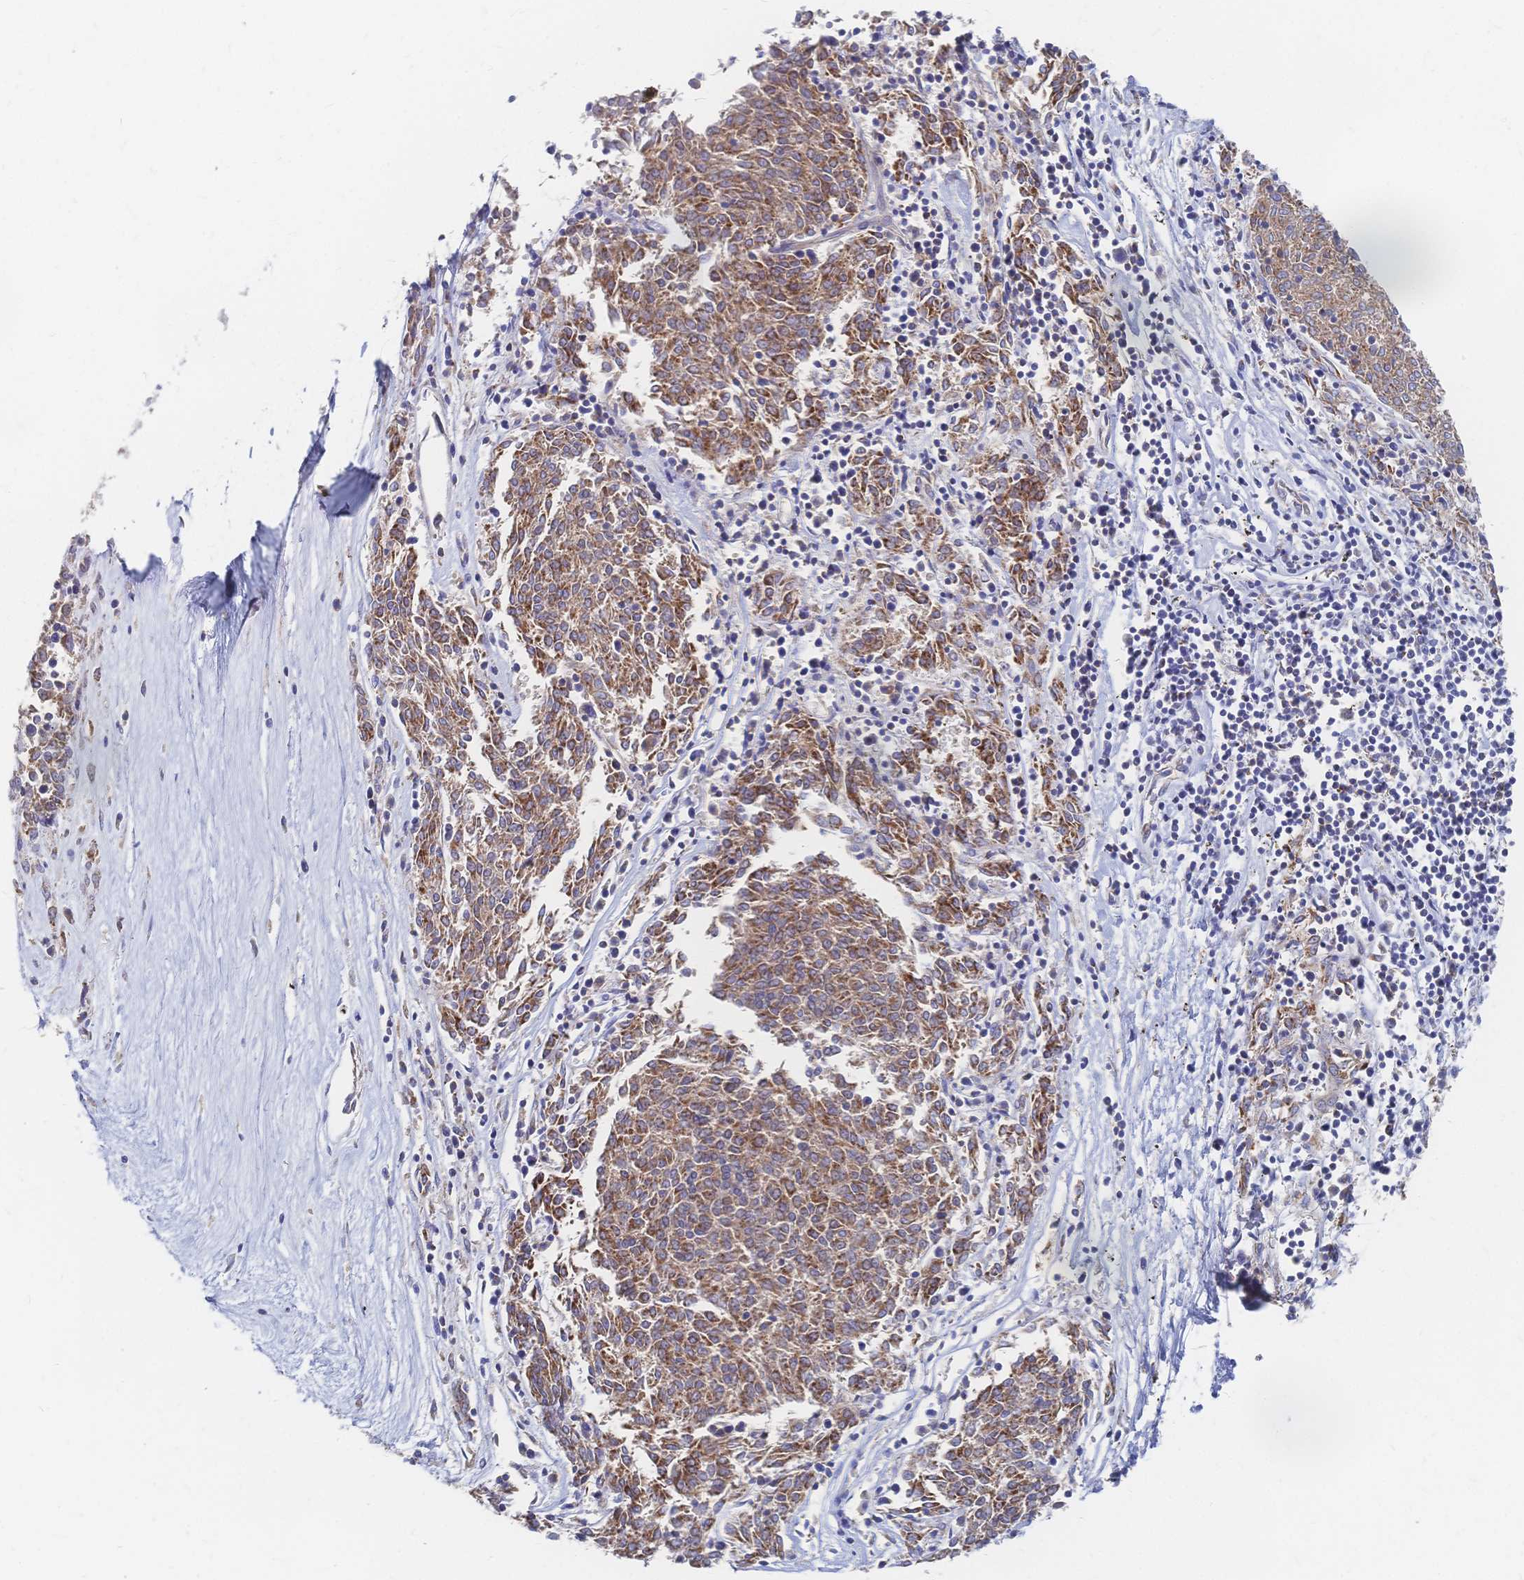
{"staining": {"intensity": "moderate", "quantity": ">75%", "location": "cytoplasmic/membranous"}, "tissue": "melanoma", "cell_type": "Tumor cells", "image_type": "cancer", "snomed": [{"axis": "morphology", "description": "Malignant melanoma, NOS"}, {"axis": "topography", "description": "Skin"}], "caption": "Melanoma was stained to show a protein in brown. There is medium levels of moderate cytoplasmic/membranous expression in about >75% of tumor cells. (Brightfield microscopy of DAB IHC at high magnification).", "gene": "SORBS1", "patient": {"sex": "female", "age": 72}}